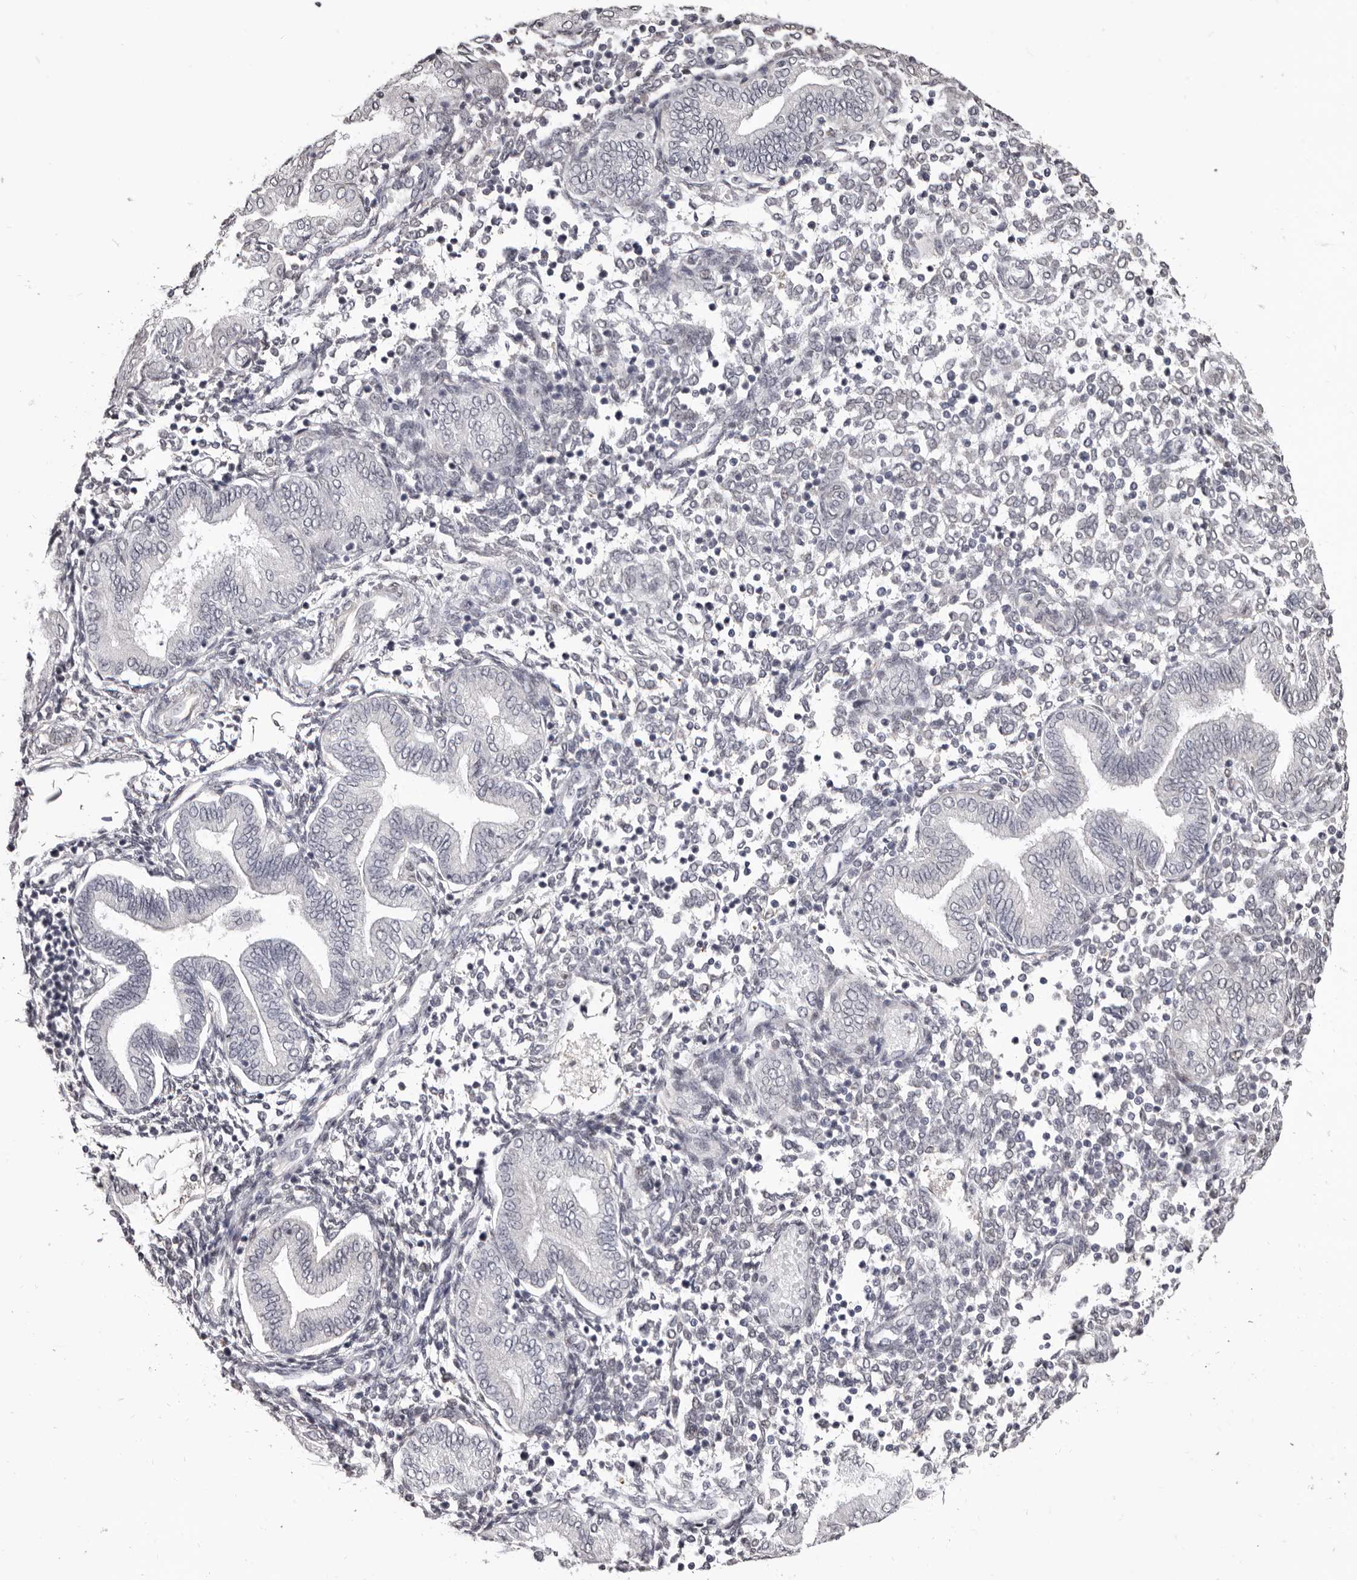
{"staining": {"intensity": "weak", "quantity": "25%-75%", "location": "cytoplasmic/membranous"}, "tissue": "endometrium", "cell_type": "Cells in endometrial stroma", "image_type": "normal", "snomed": [{"axis": "morphology", "description": "Normal tissue, NOS"}, {"axis": "topography", "description": "Endometrium"}], "caption": "IHC (DAB) staining of benign endometrium reveals weak cytoplasmic/membranous protein expression in approximately 25%-75% of cells in endometrial stroma. (DAB (3,3'-diaminobenzidine) = brown stain, brightfield microscopy at high magnification).", "gene": "KHDRBS2", "patient": {"sex": "female", "age": 53}}